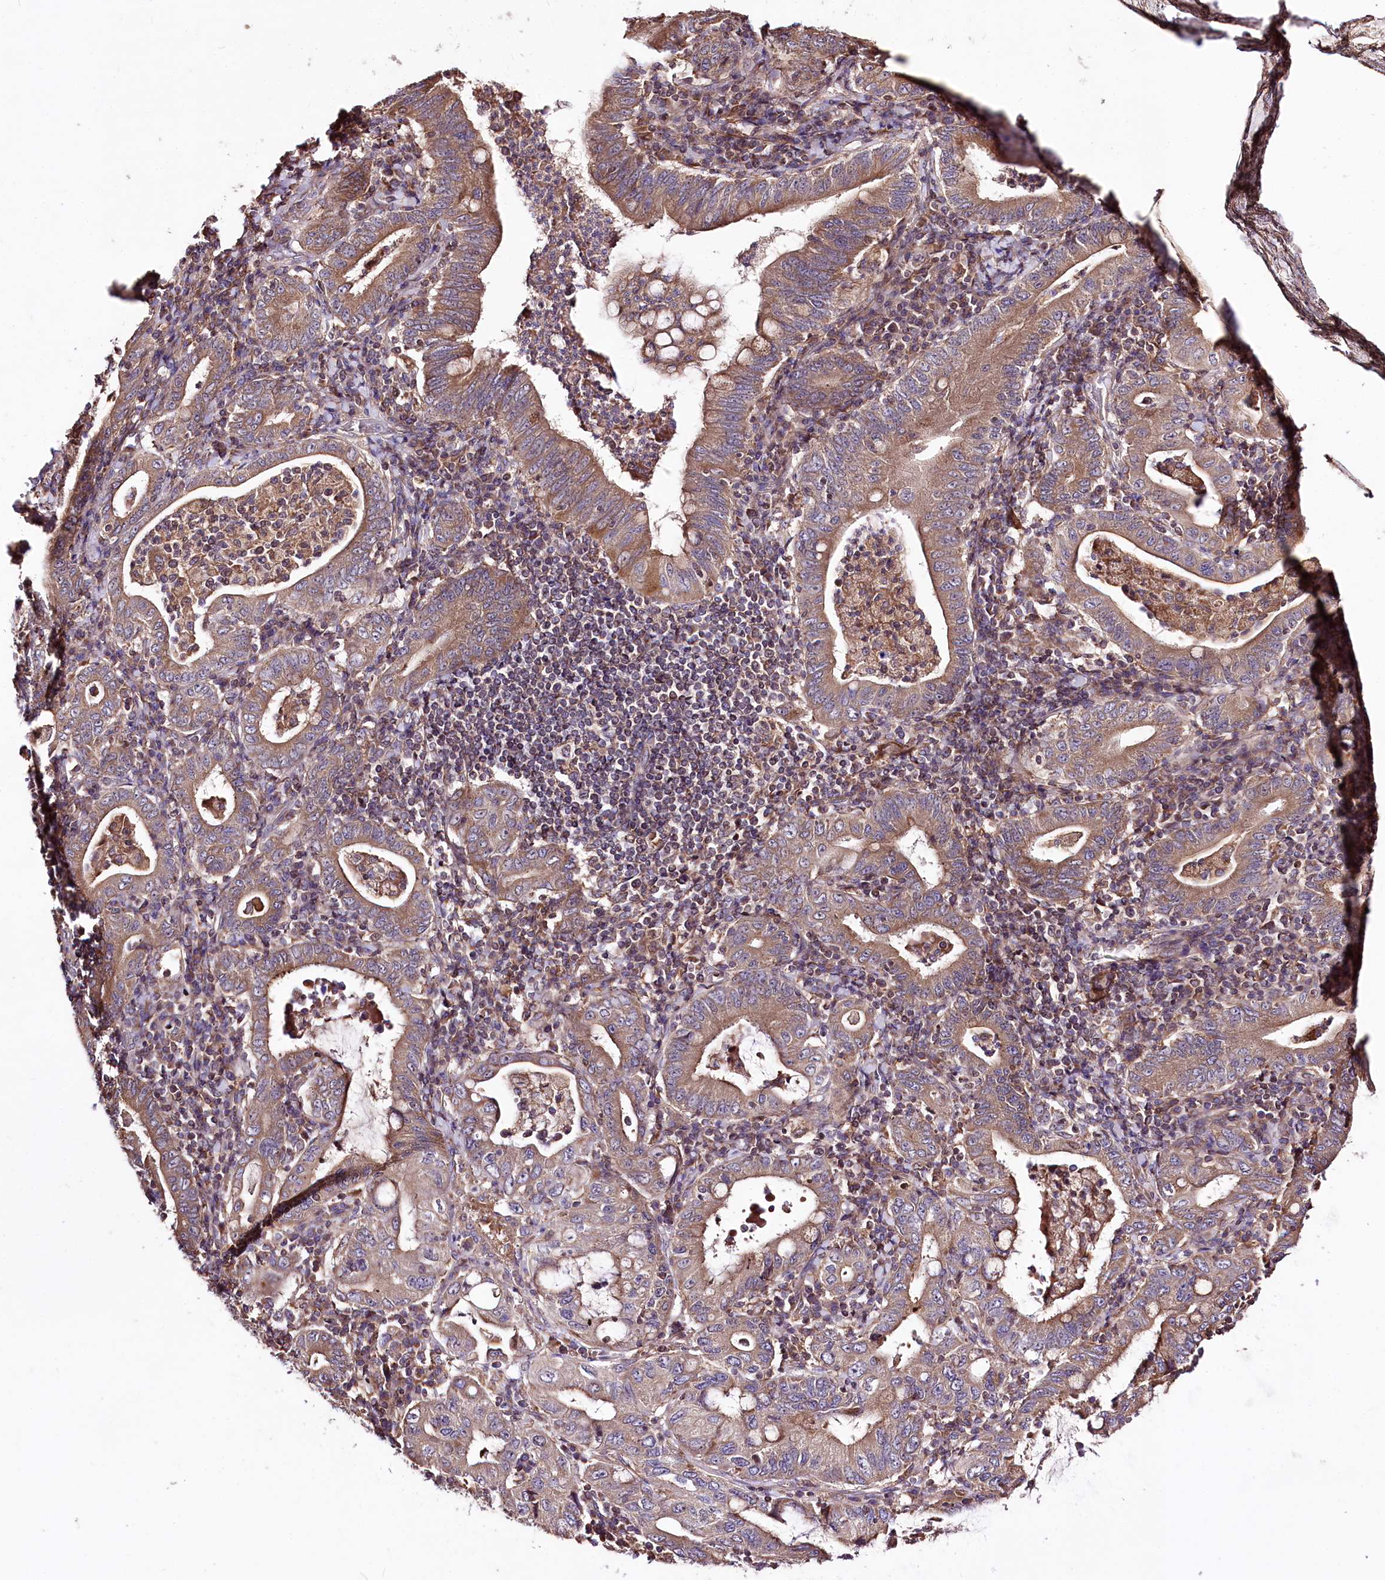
{"staining": {"intensity": "moderate", "quantity": "25%-75%", "location": "cytoplasmic/membranous"}, "tissue": "stomach cancer", "cell_type": "Tumor cells", "image_type": "cancer", "snomed": [{"axis": "morphology", "description": "Normal tissue, NOS"}, {"axis": "morphology", "description": "Adenocarcinoma, NOS"}, {"axis": "topography", "description": "Esophagus"}, {"axis": "topography", "description": "Stomach, upper"}, {"axis": "topography", "description": "Peripheral nerve tissue"}], "caption": "Immunohistochemistry histopathology image of neoplastic tissue: human stomach adenocarcinoma stained using IHC reveals medium levels of moderate protein expression localized specifically in the cytoplasmic/membranous of tumor cells, appearing as a cytoplasmic/membranous brown color.", "gene": "WWC1", "patient": {"sex": "male", "age": 62}}